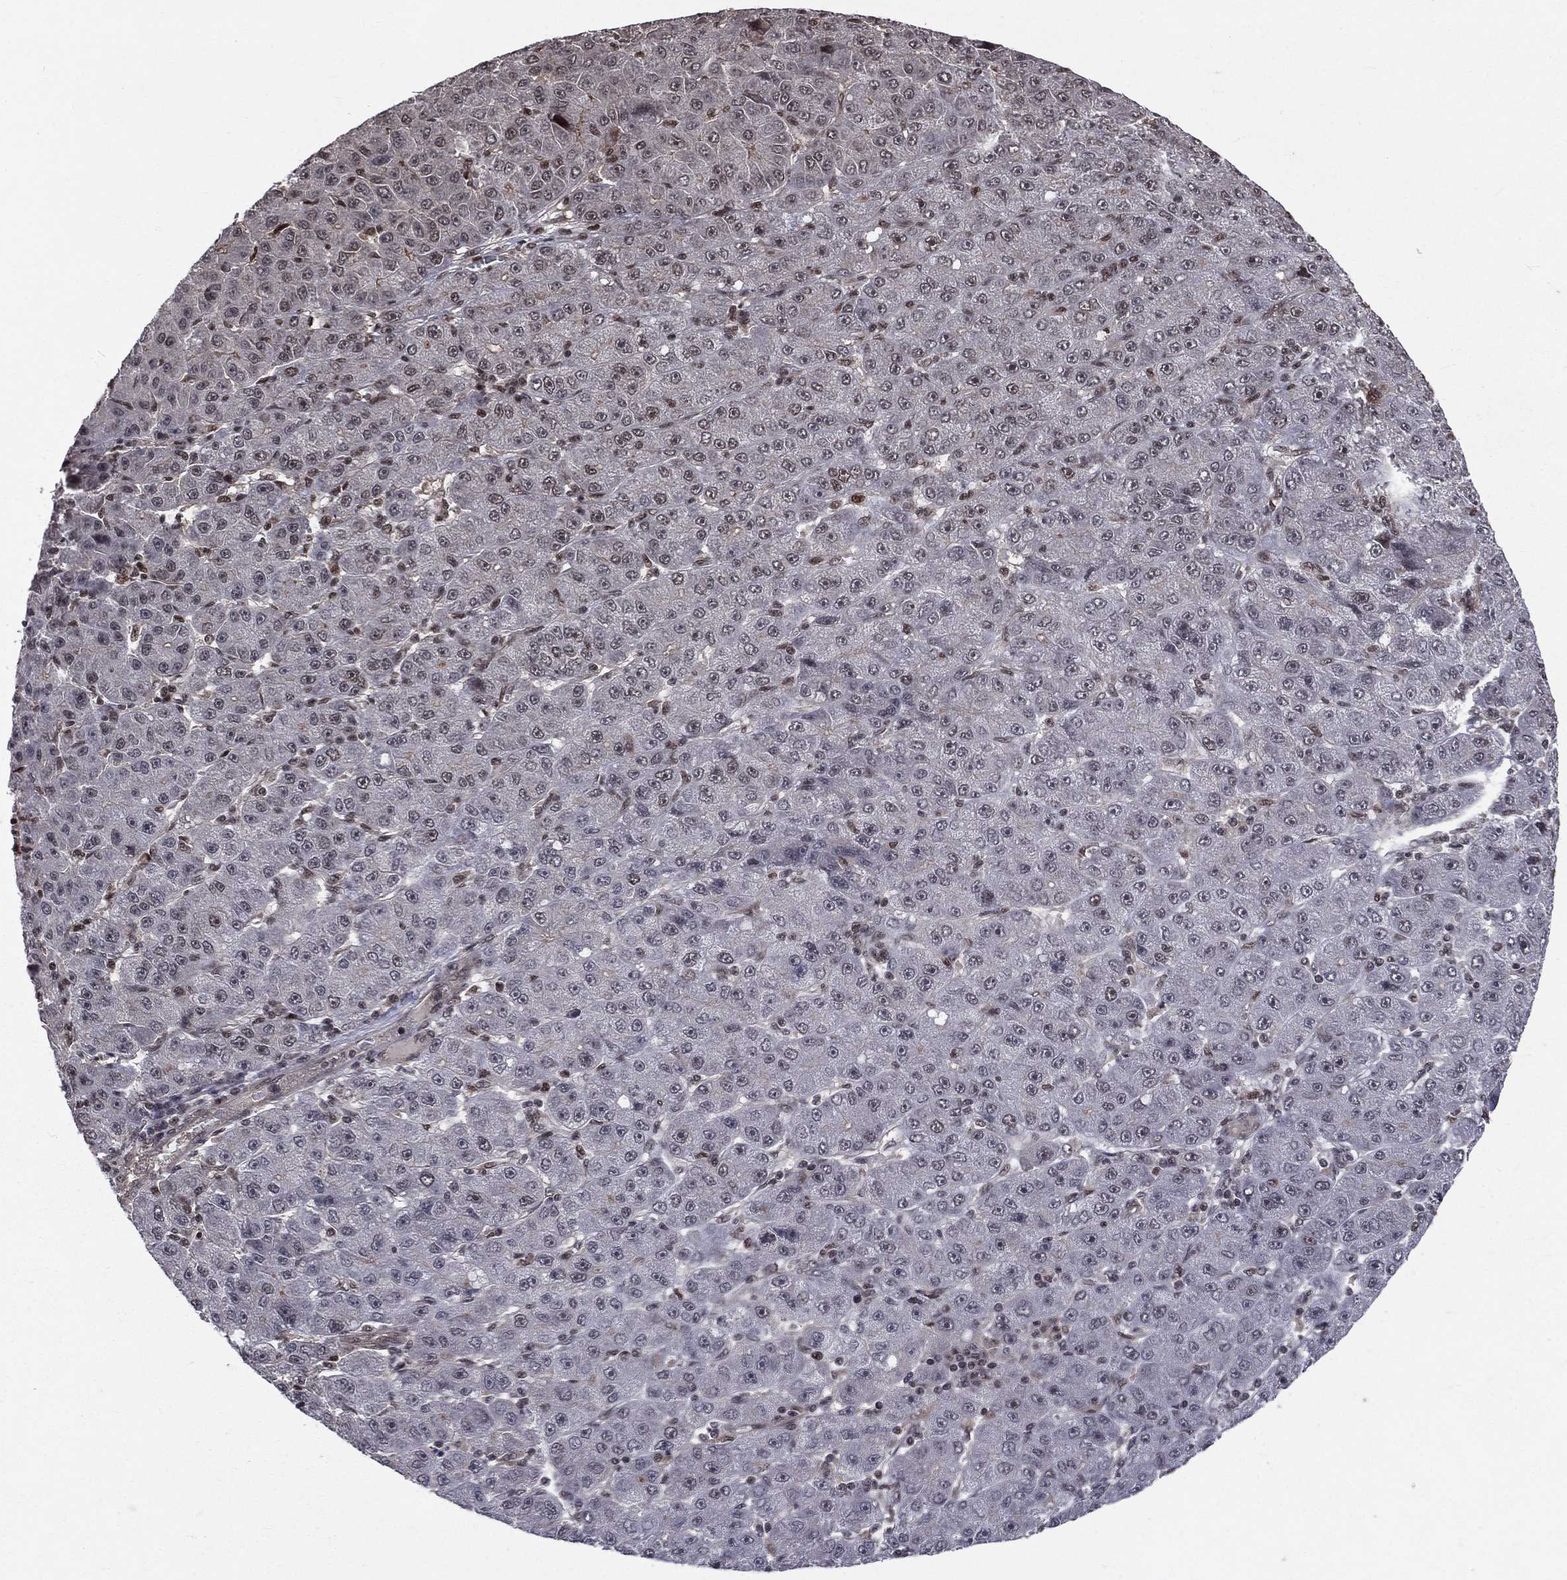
{"staining": {"intensity": "strong", "quantity": ">75%", "location": "nuclear"}, "tissue": "liver cancer", "cell_type": "Tumor cells", "image_type": "cancer", "snomed": [{"axis": "morphology", "description": "Carcinoma, Hepatocellular, NOS"}, {"axis": "topography", "description": "Liver"}], "caption": "Protein staining exhibits strong nuclear staining in about >75% of tumor cells in liver hepatocellular carcinoma.", "gene": "SMC3", "patient": {"sex": "male", "age": 67}}